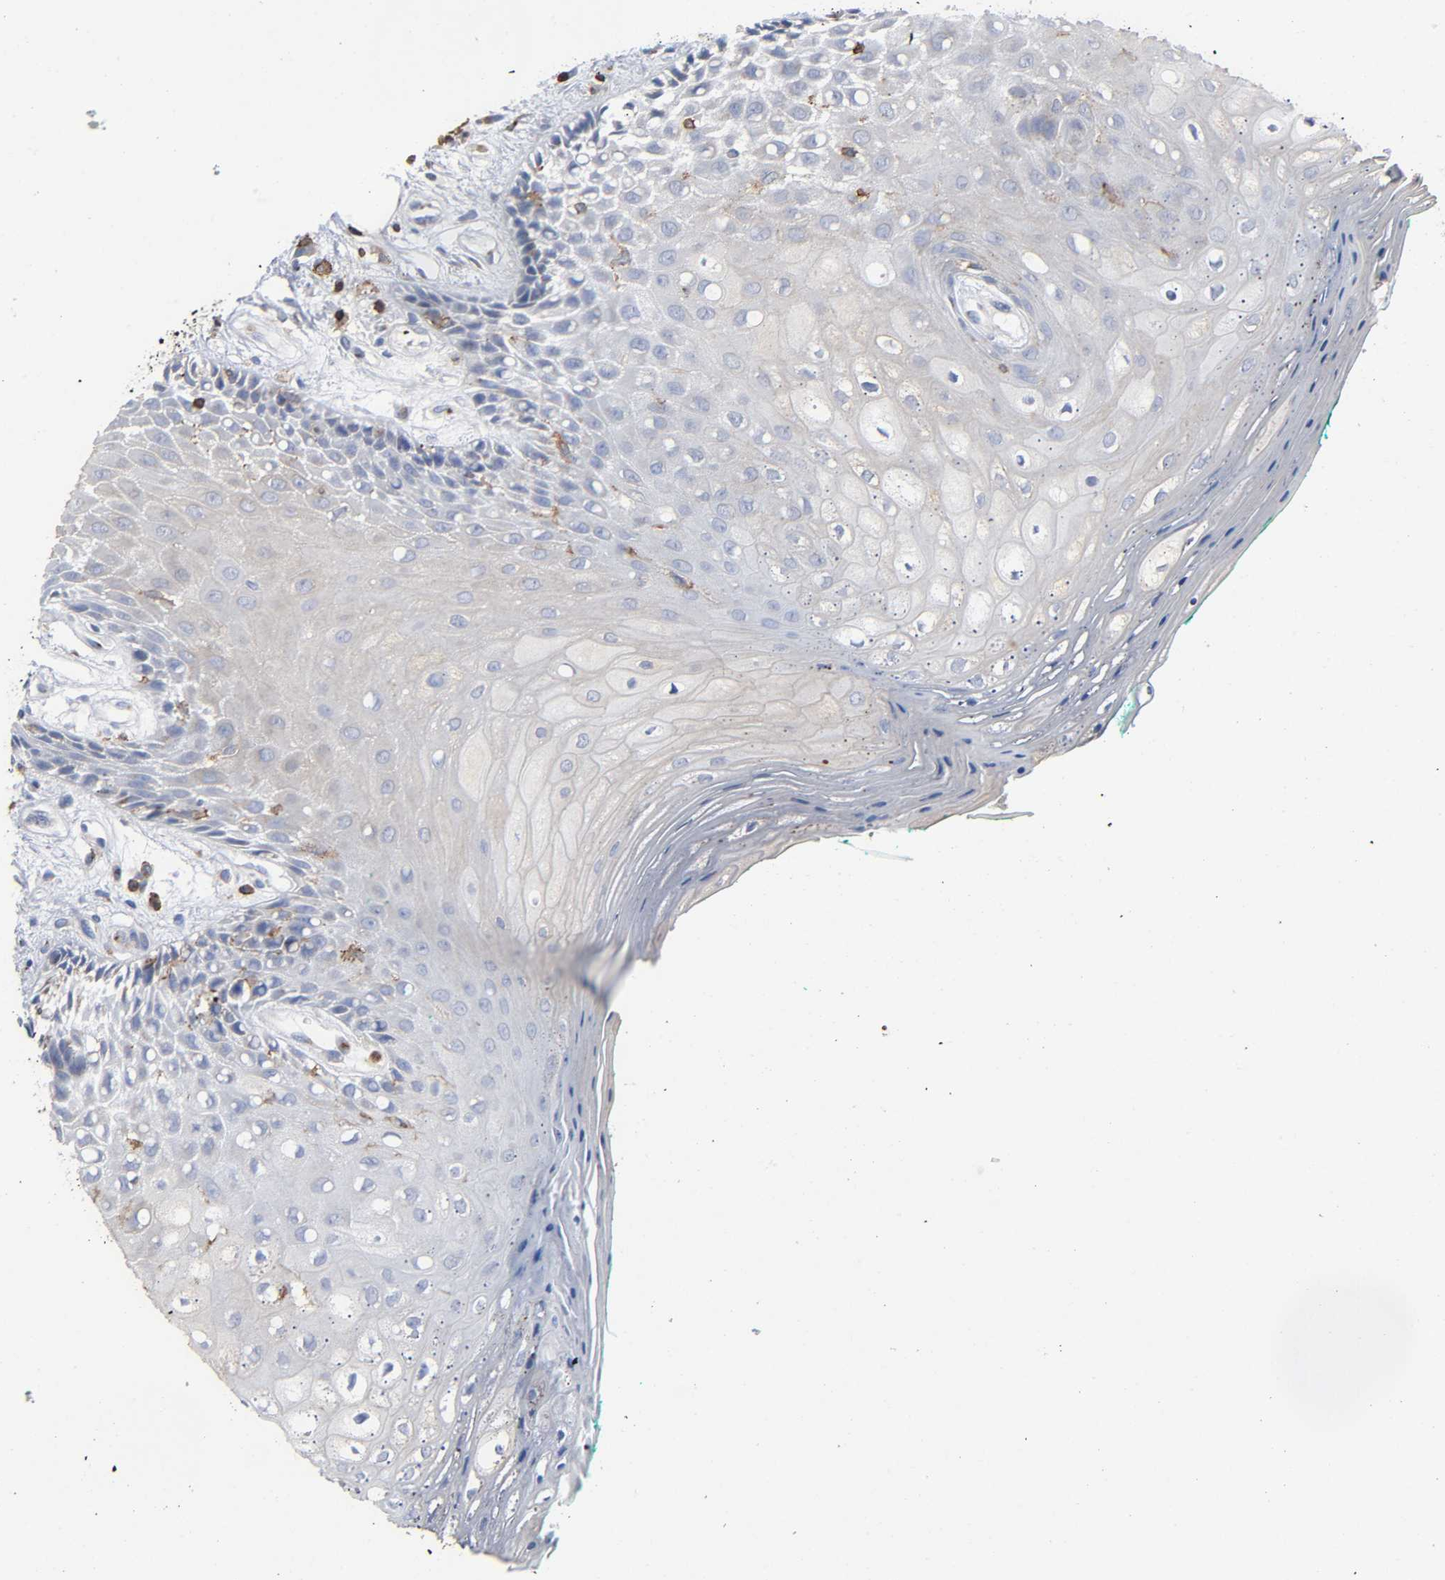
{"staining": {"intensity": "weak", "quantity": "<25%", "location": "cytoplasmic/membranous"}, "tissue": "oral mucosa", "cell_type": "Squamous epithelial cells", "image_type": "normal", "snomed": [{"axis": "morphology", "description": "Normal tissue, NOS"}, {"axis": "morphology", "description": "Squamous cell carcinoma, NOS"}, {"axis": "topography", "description": "Skeletal muscle"}, {"axis": "topography", "description": "Oral tissue"}, {"axis": "topography", "description": "Head-Neck"}], "caption": "Immunohistochemistry (IHC) micrograph of unremarkable oral mucosa: oral mucosa stained with DAB (3,3'-diaminobenzidine) shows no significant protein expression in squamous epithelial cells. (Brightfield microscopy of DAB immunohistochemistry (IHC) at high magnification).", "gene": "CAPN10", "patient": {"sex": "female", "age": 84}}